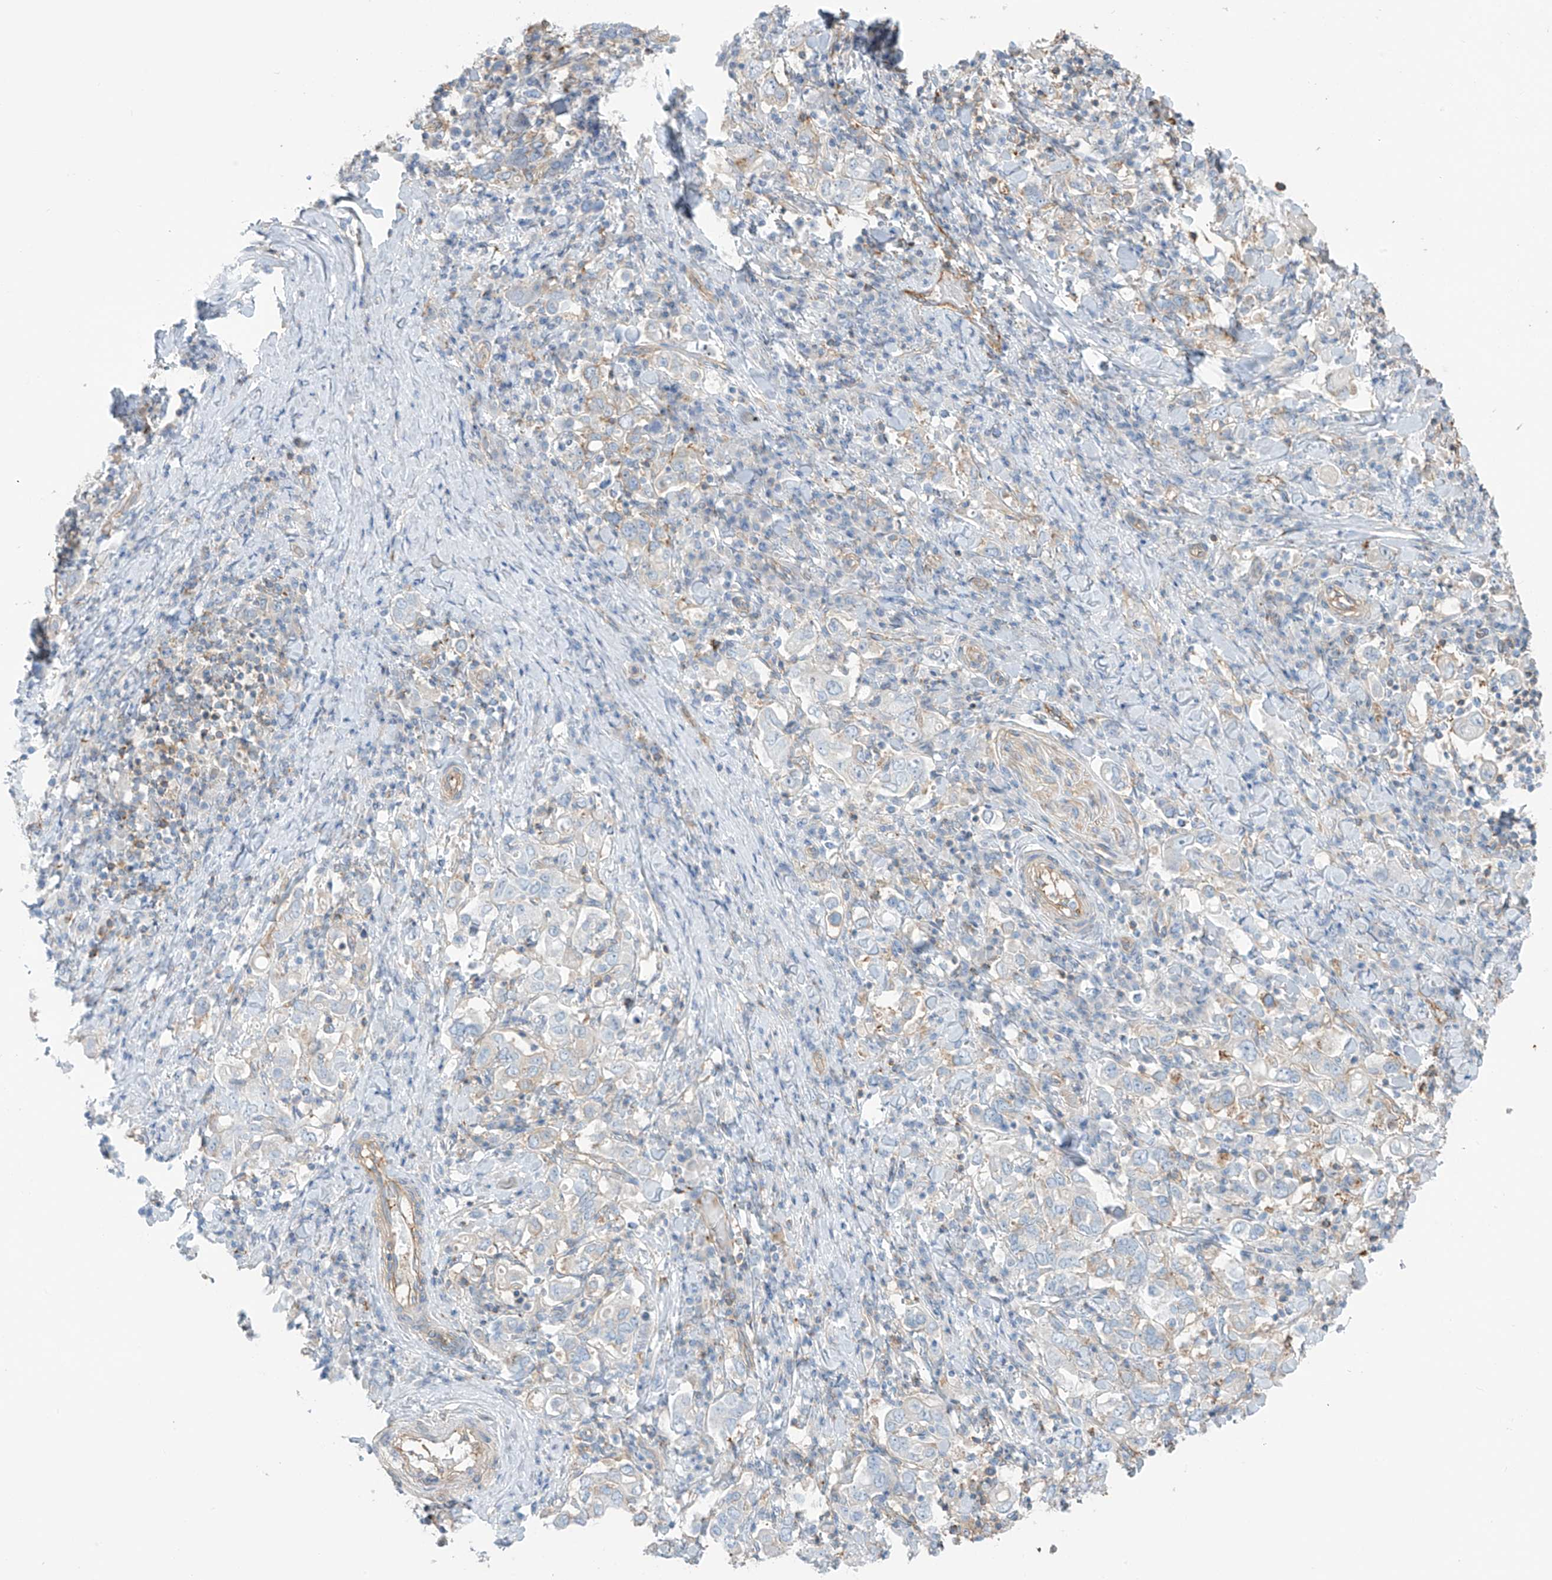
{"staining": {"intensity": "negative", "quantity": "none", "location": "none"}, "tissue": "stomach cancer", "cell_type": "Tumor cells", "image_type": "cancer", "snomed": [{"axis": "morphology", "description": "Adenocarcinoma, NOS"}, {"axis": "topography", "description": "Stomach, upper"}], "caption": "Stomach cancer was stained to show a protein in brown. There is no significant expression in tumor cells.", "gene": "ZNF846", "patient": {"sex": "male", "age": 62}}